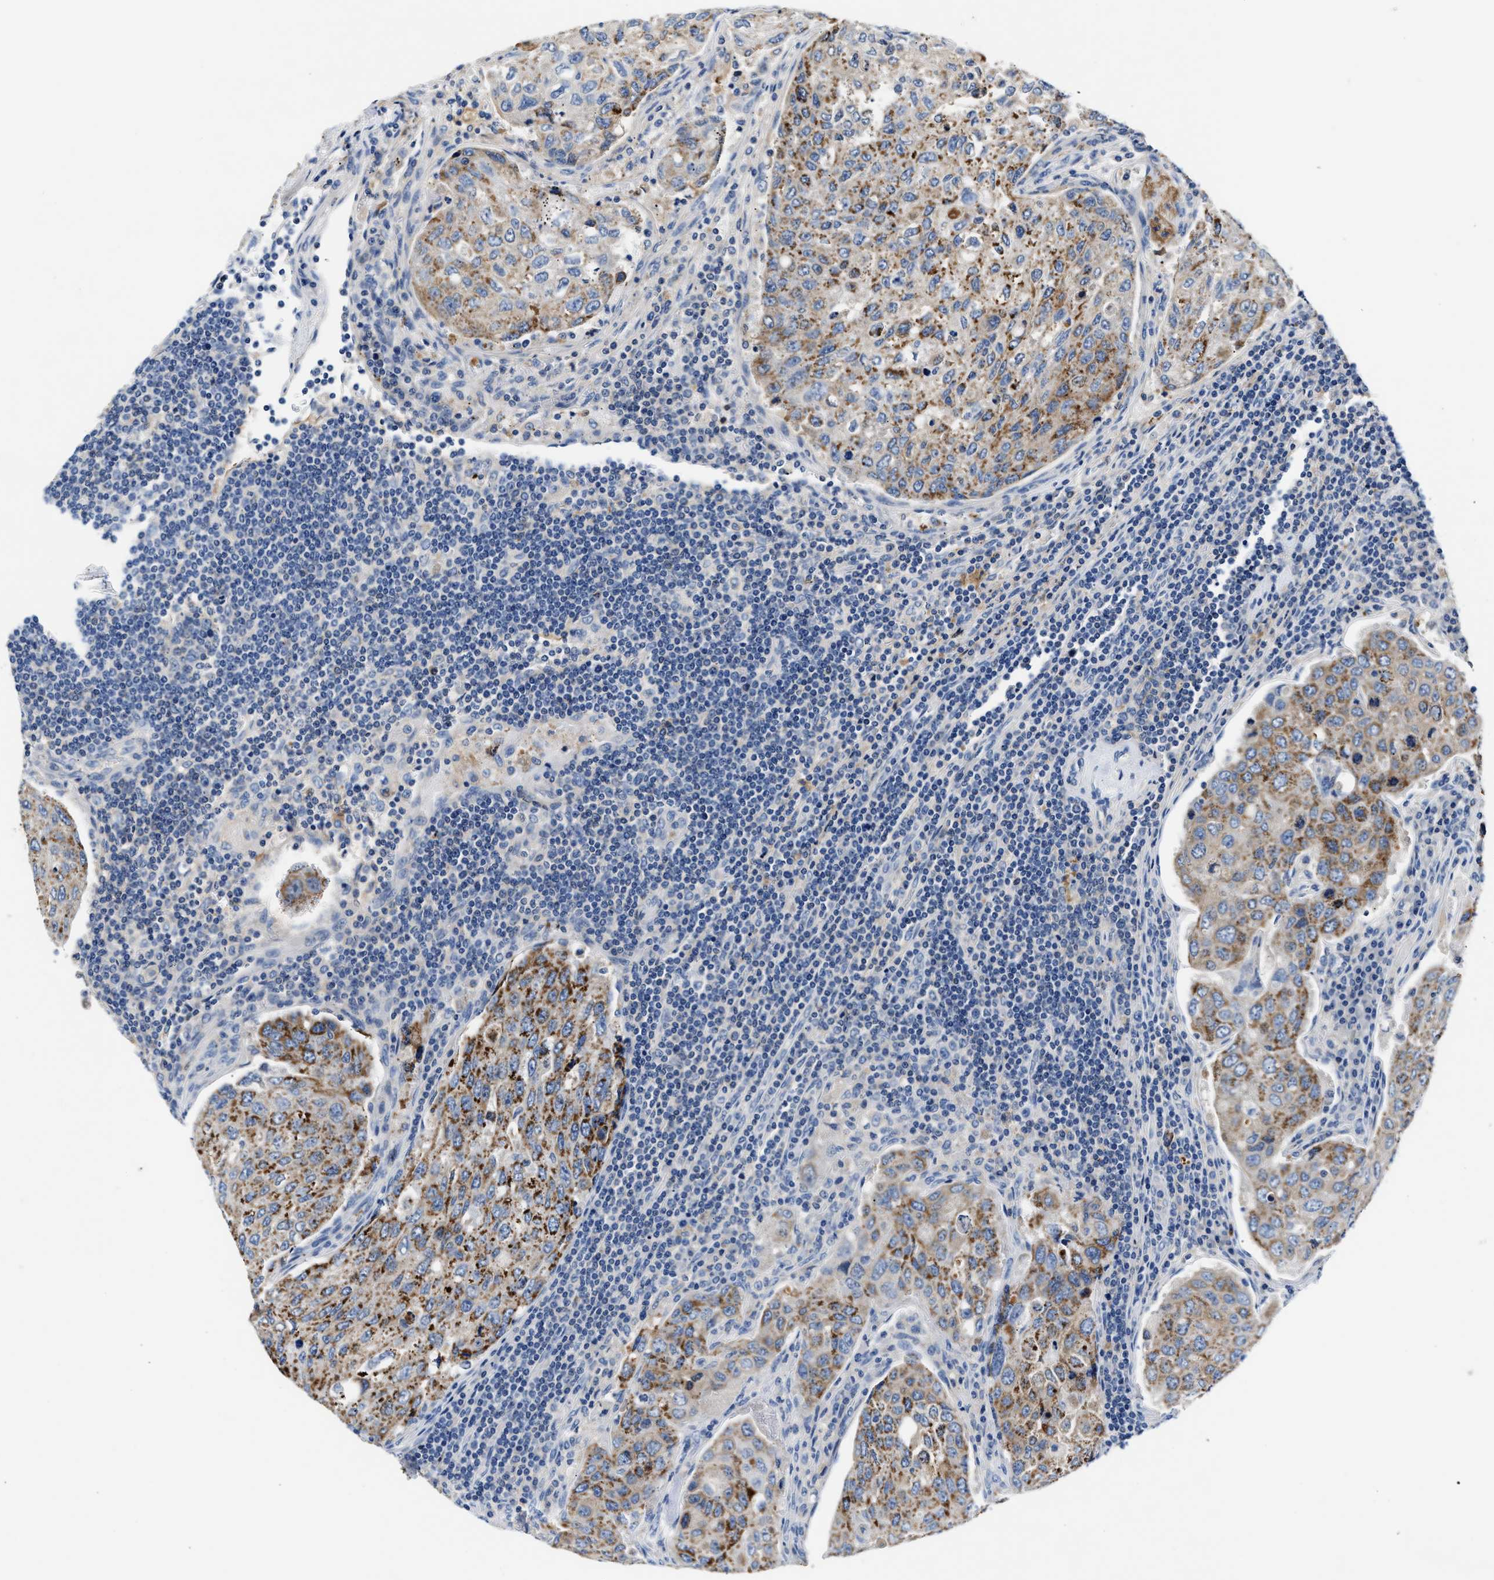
{"staining": {"intensity": "moderate", "quantity": "25%-75%", "location": "cytoplasmic/membranous"}, "tissue": "urothelial cancer", "cell_type": "Tumor cells", "image_type": "cancer", "snomed": [{"axis": "morphology", "description": "Urothelial carcinoma, High grade"}, {"axis": "topography", "description": "Lymph node"}, {"axis": "topography", "description": "Urinary bladder"}], "caption": "A high-resolution histopathology image shows IHC staining of urothelial cancer, which reveals moderate cytoplasmic/membranous positivity in approximately 25%-75% of tumor cells.", "gene": "TUT7", "patient": {"sex": "male", "age": 51}}